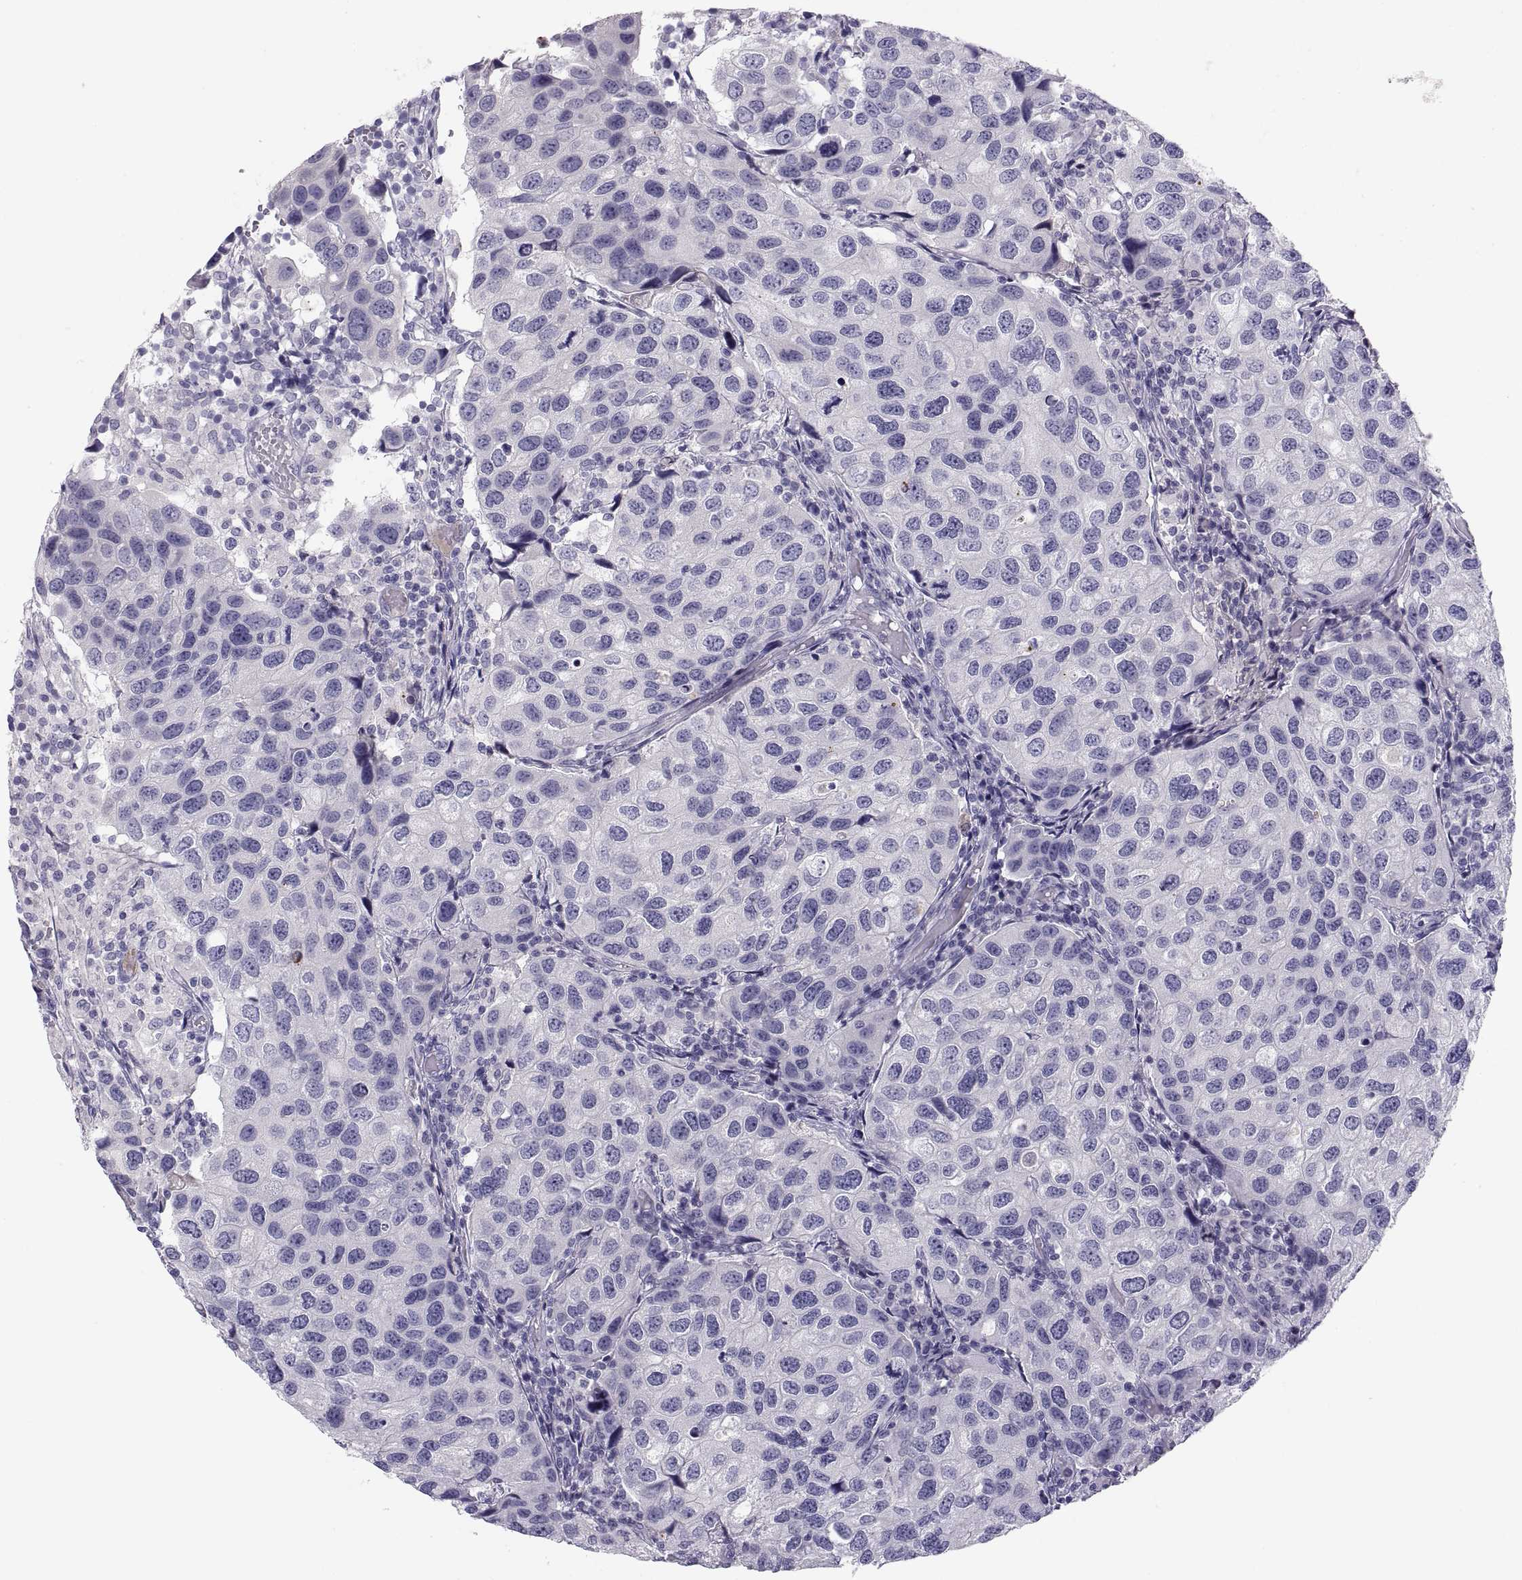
{"staining": {"intensity": "negative", "quantity": "none", "location": "none"}, "tissue": "urothelial cancer", "cell_type": "Tumor cells", "image_type": "cancer", "snomed": [{"axis": "morphology", "description": "Urothelial carcinoma, High grade"}, {"axis": "topography", "description": "Urinary bladder"}], "caption": "The photomicrograph displays no significant expression in tumor cells of high-grade urothelial carcinoma.", "gene": "MAGEB2", "patient": {"sex": "male", "age": 79}}